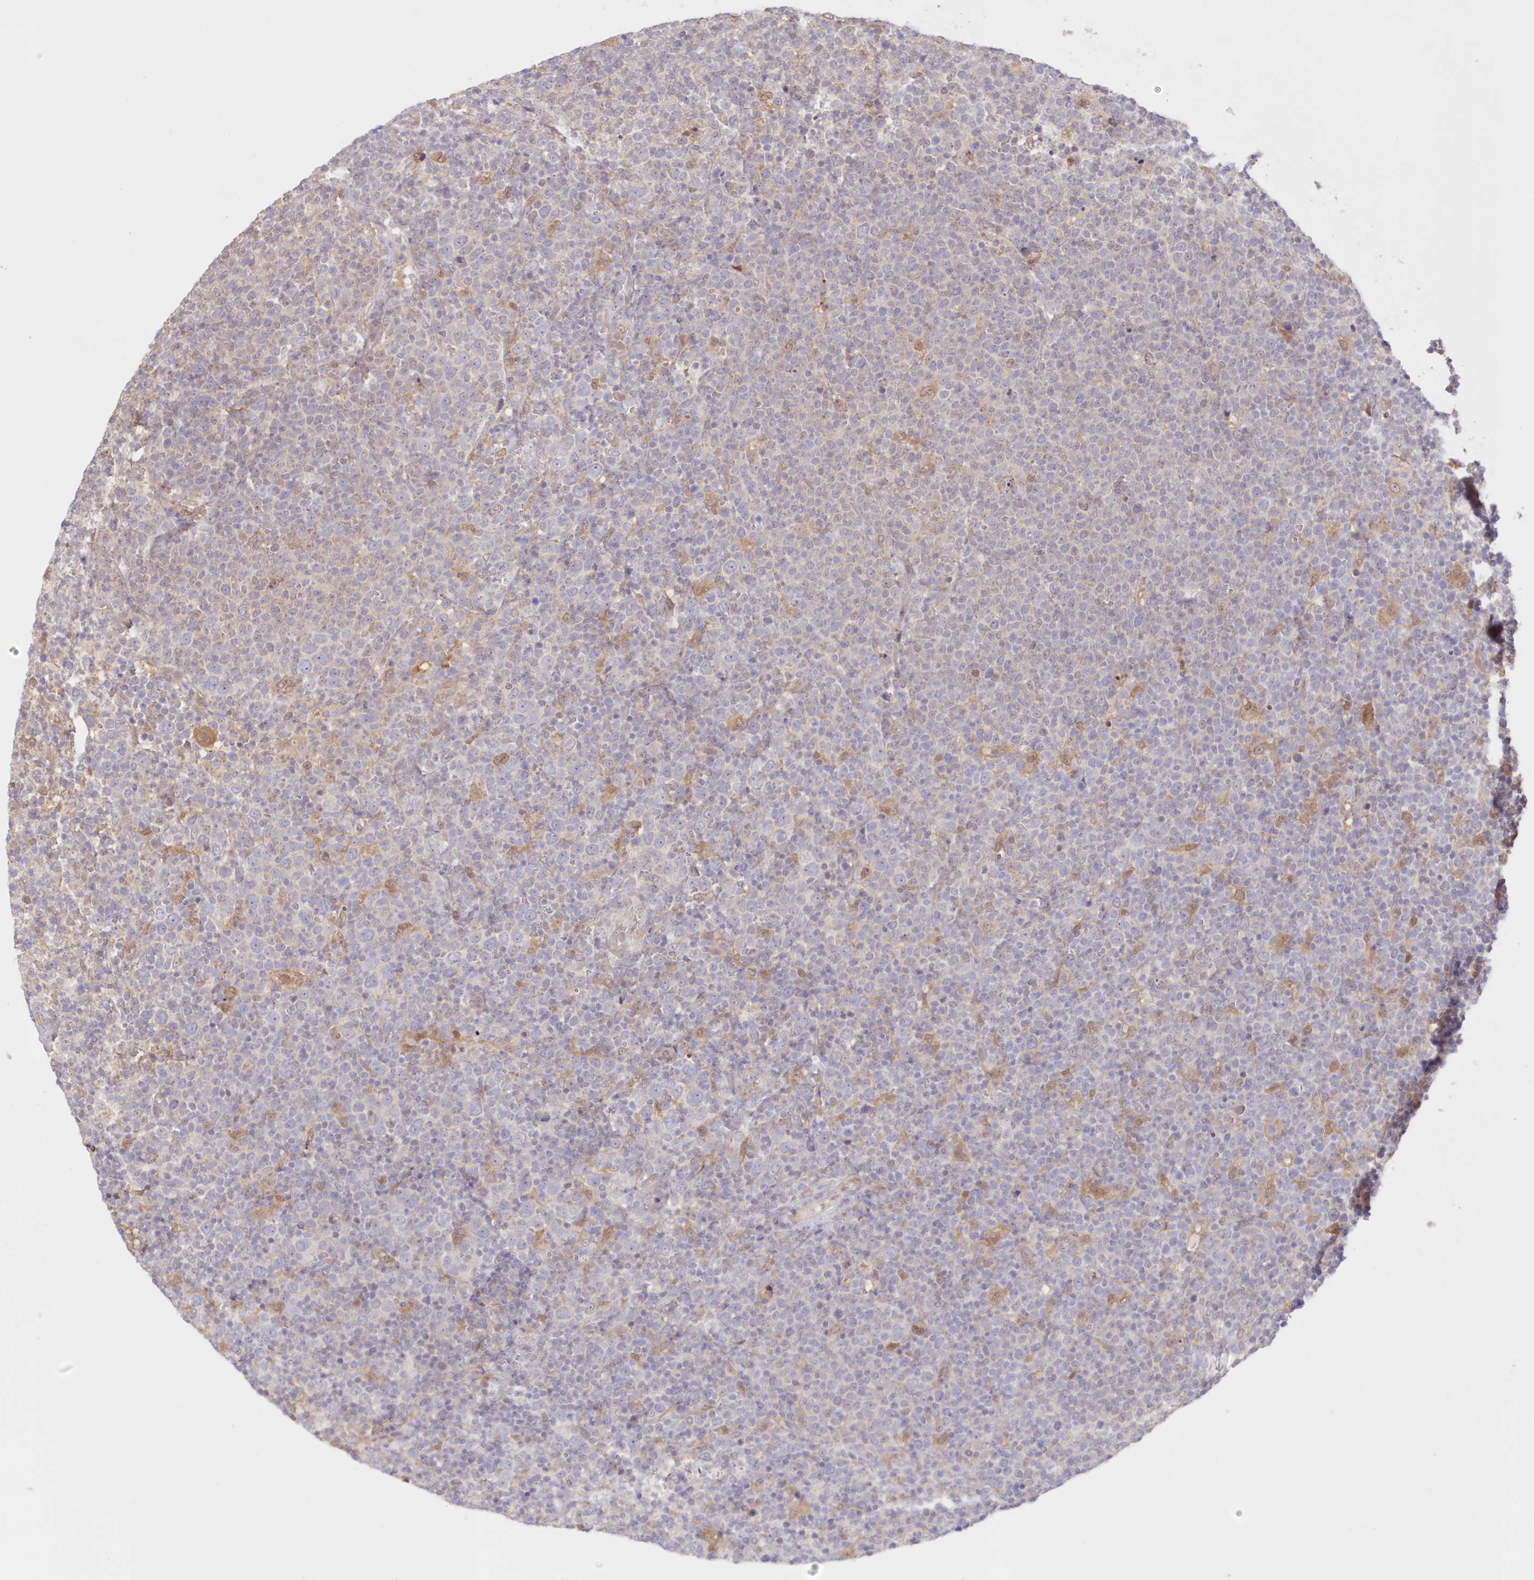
{"staining": {"intensity": "negative", "quantity": "none", "location": "none"}, "tissue": "lymphoma", "cell_type": "Tumor cells", "image_type": "cancer", "snomed": [{"axis": "morphology", "description": "Malignant lymphoma, non-Hodgkin's type, High grade"}, {"axis": "topography", "description": "Lymph node"}], "caption": "Malignant lymphoma, non-Hodgkin's type (high-grade) stained for a protein using immunohistochemistry exhibits no positivity tumor cells.", "gene": "RNPEP", "patient": {"sex": "male", "age": 61}}